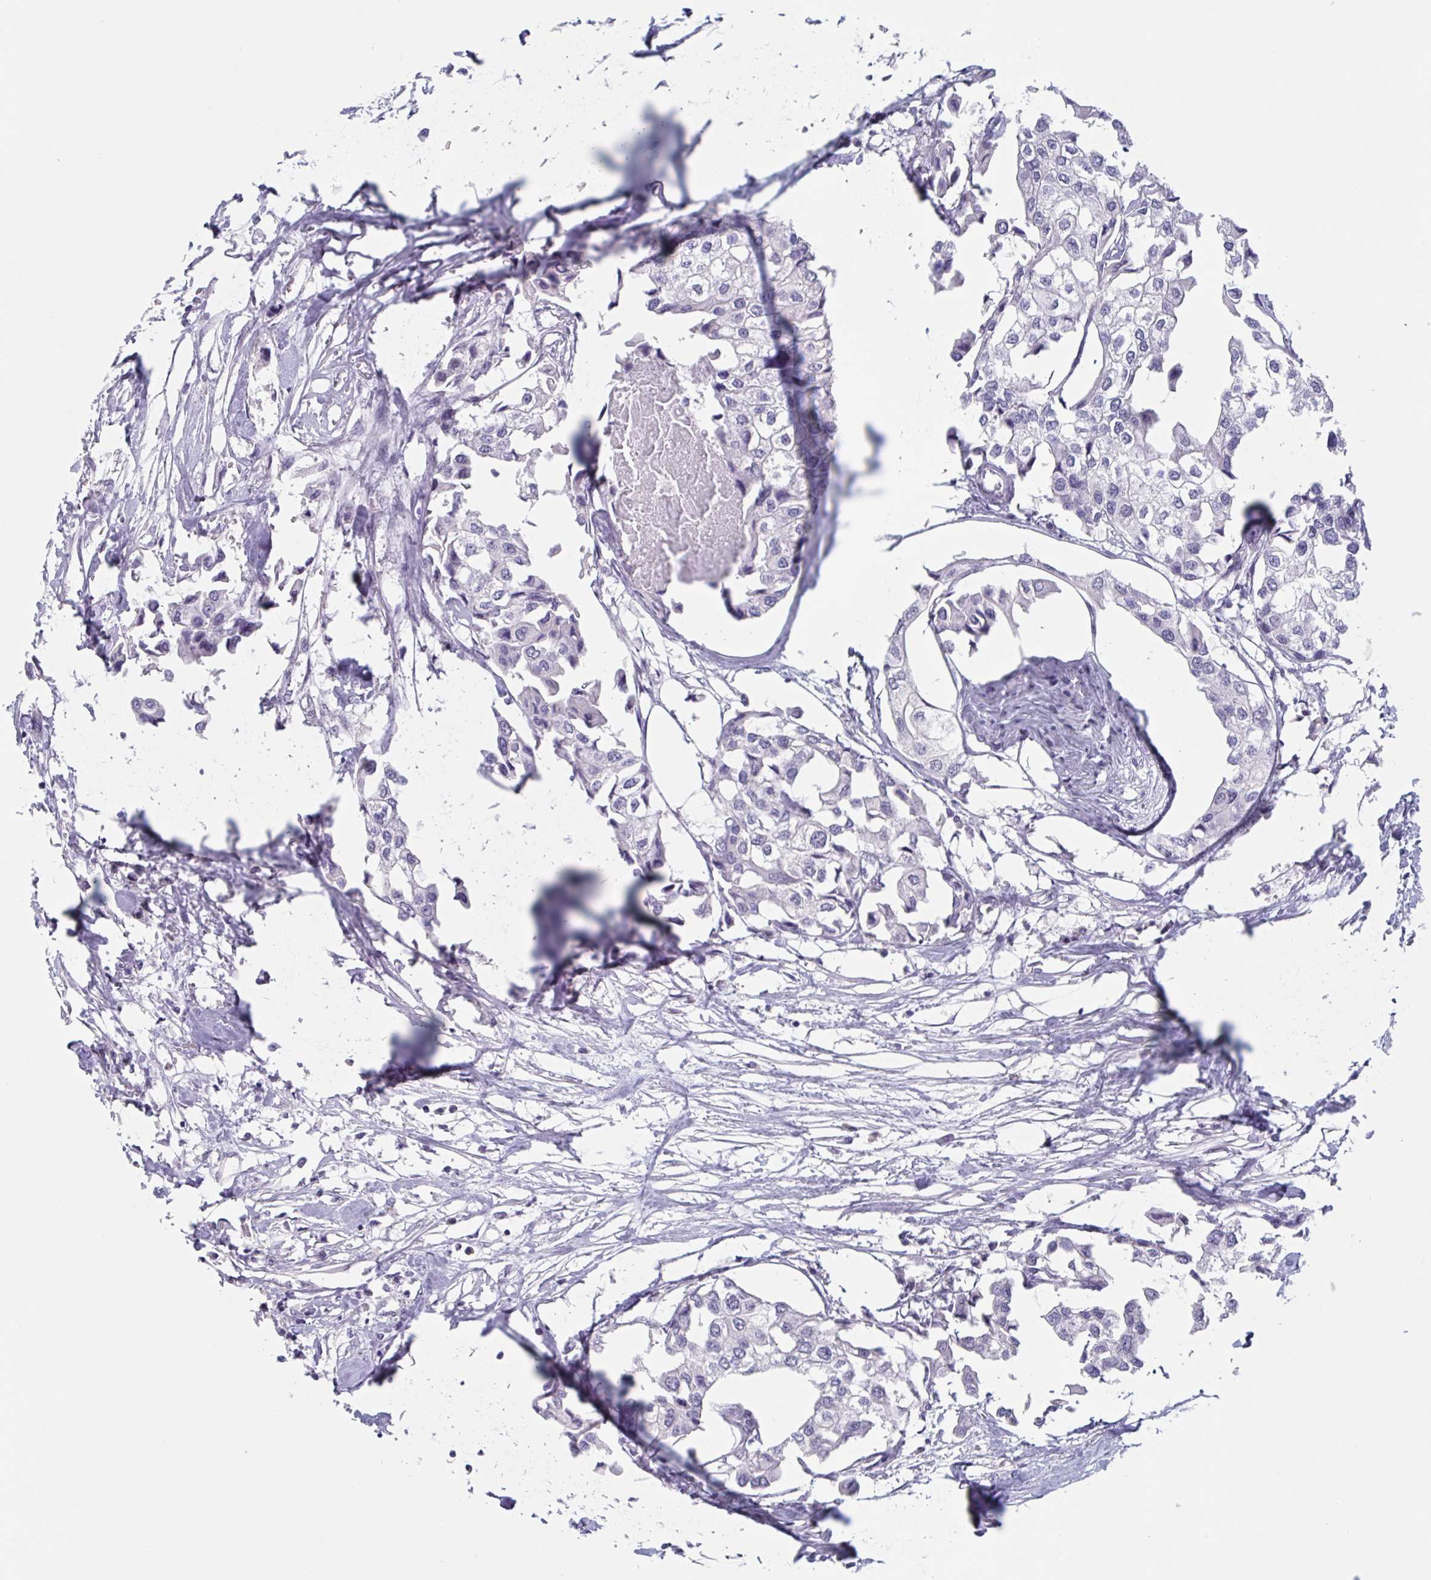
{"staining": {"intensity": "negative", "quantity": "none", "location": "none"}, "tissue": "urothelial cancer", "cell_type": "Tumor cells", "image_type": "cancer", "snomed": [{"axis": "morphology", "description": "Urothelial carcinoma, High grade"}, {"axis": "topography", "description": "Urinary bladder"}], "caption": "Immunohistochemistry of high-grade urothelial carcinoma exhibits no positivity in tumor cells. (Immunohistochemistry, brightfield microscopy, high magnification).", "gene": "KDM4D", "patient": {"sex": "male", "age": 64}}